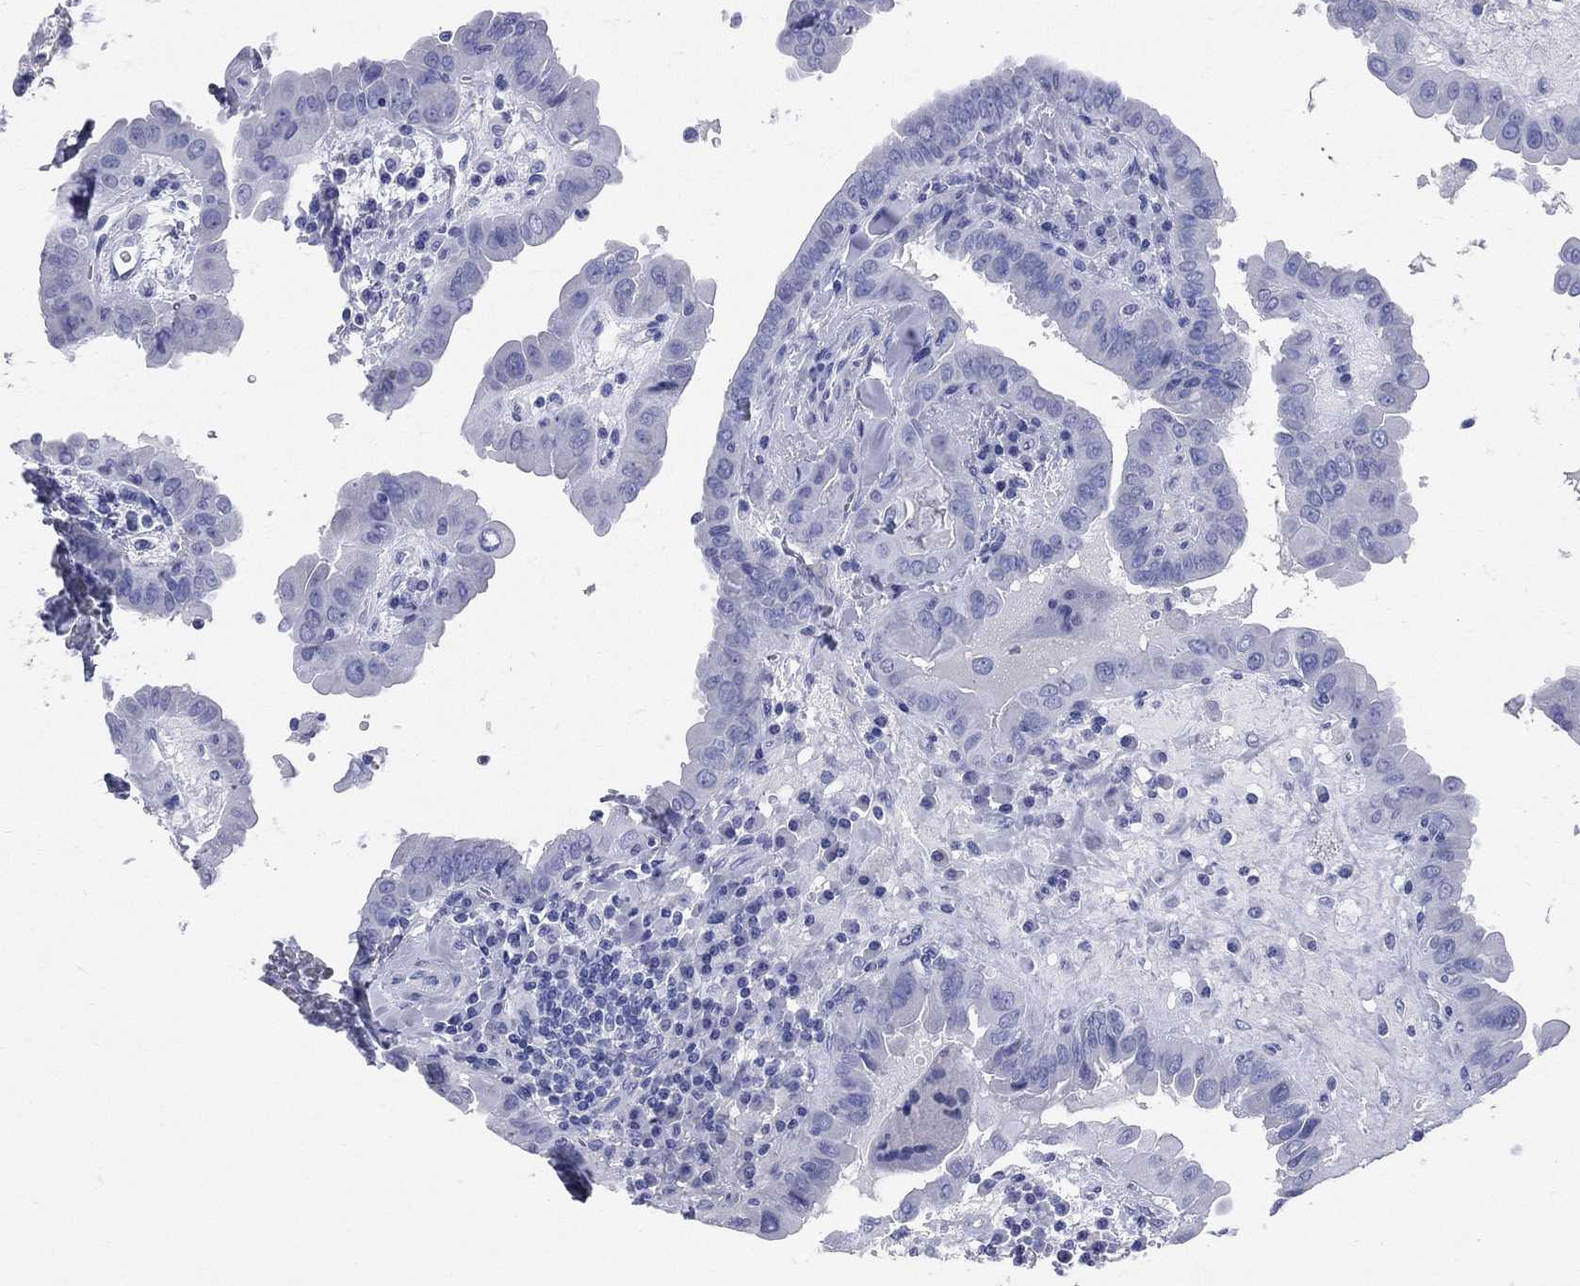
{"staining": {"intensity": "negative", "quantity": "none", "location": "none"}, "tissue": "thyroid cancer", "cell_type": "Tumor cells", "image_type": "cancer", "snomed": [{"axis": "morphology", "description": "Papillary adenocarcinoma, NOS"}, {"axis": "topography", "description": "Thyroid gland"}], "caption": "IHC of thyroid papillary adenocarcinoma reveals no positivity in tumor cells. (DAB (3,3'-diaminobenzidine) immunohistochemistry, high magnification).", "gene": "CYLC1", "patient": {"sex": "female", "age": 37}}